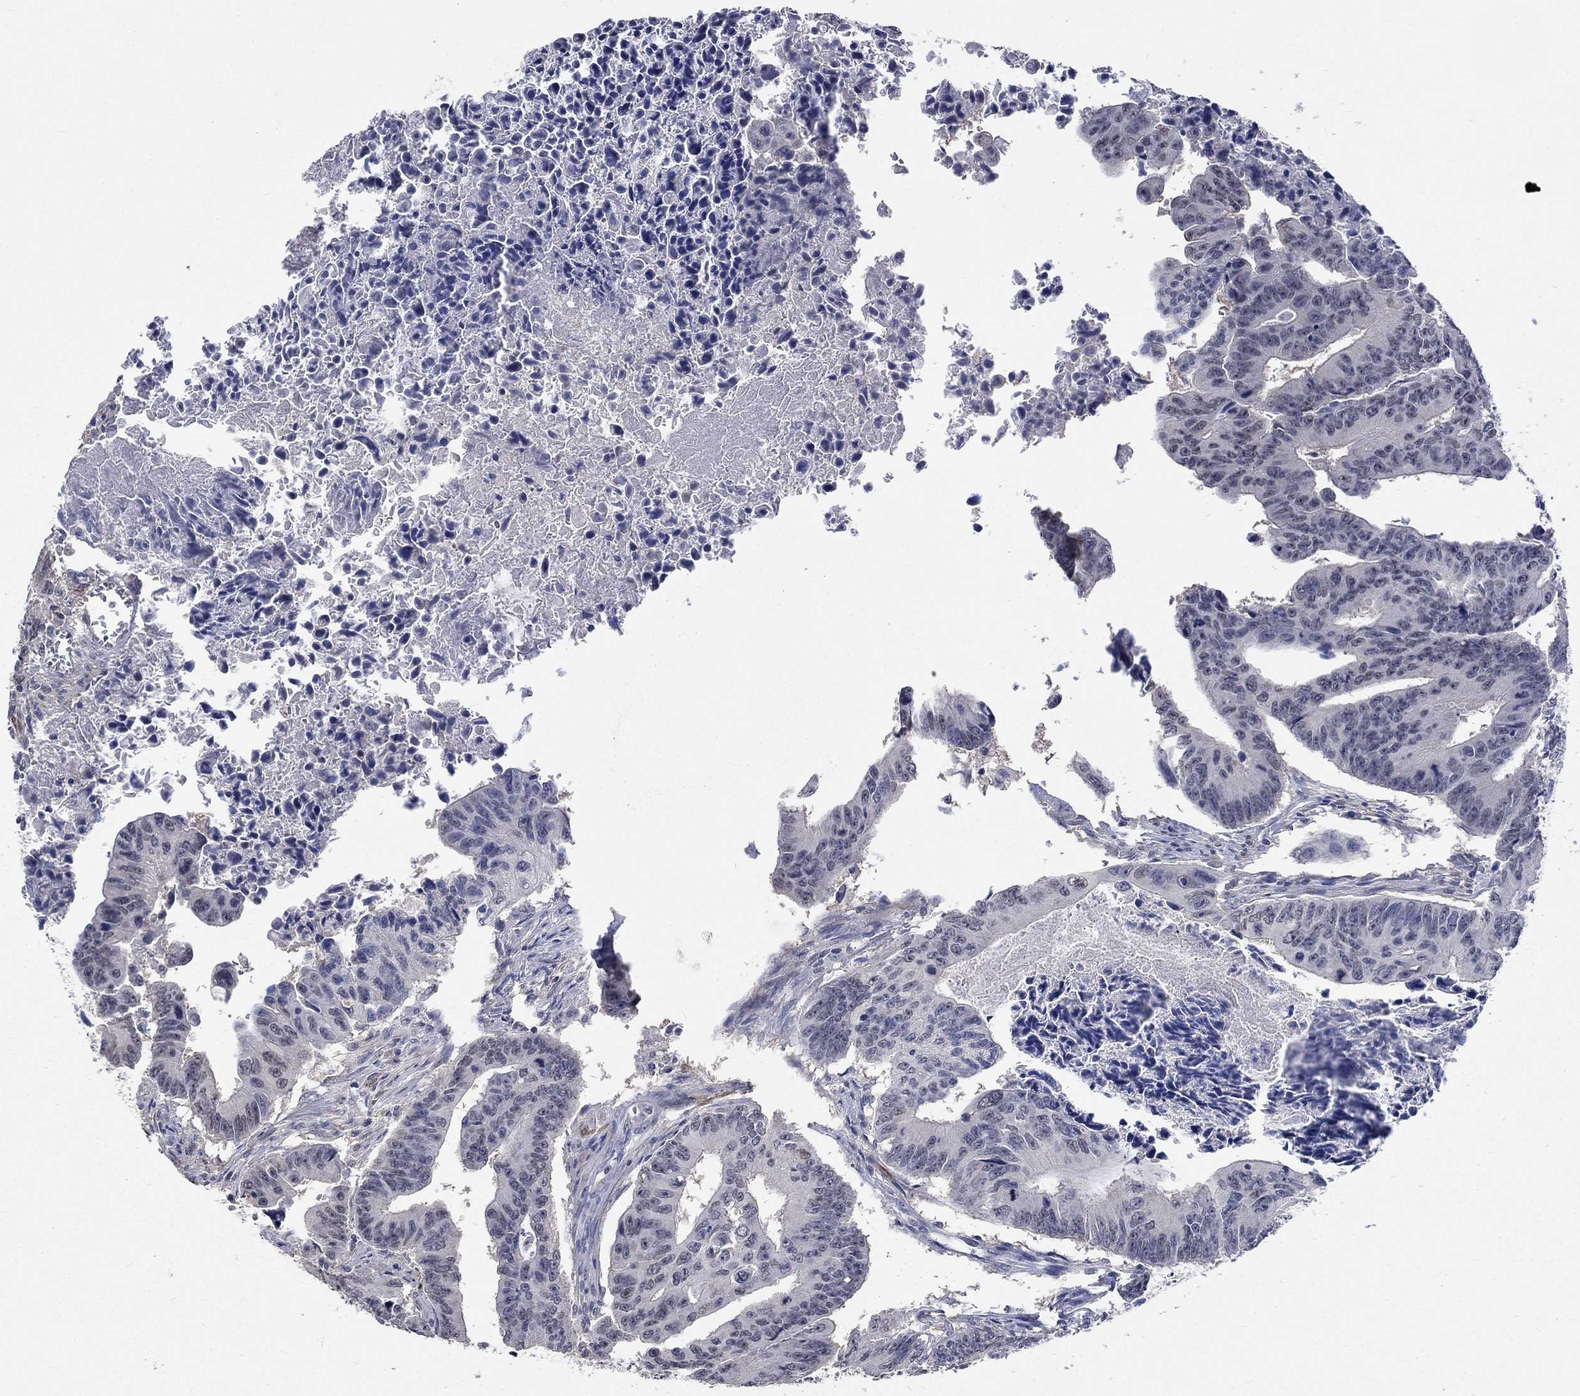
{"staining": {"intensity": "negative", "quantity": "none", "location": "none"}, "tissue": "colorectal cancer", "cell_type": "Tumor cells", "image_type": "cancer", "snomed": [{"axis": "morphology", "description": "Adenocarcinoma, NOS"}, {"axis": "topography", "description": "Colon"}], "caption": "Immunohistochemical staining of colorectal cancer displays no significant expression in tumor cells.", "gene": "ZBTB18", "patient": {"sex": "female", "age": 87}}